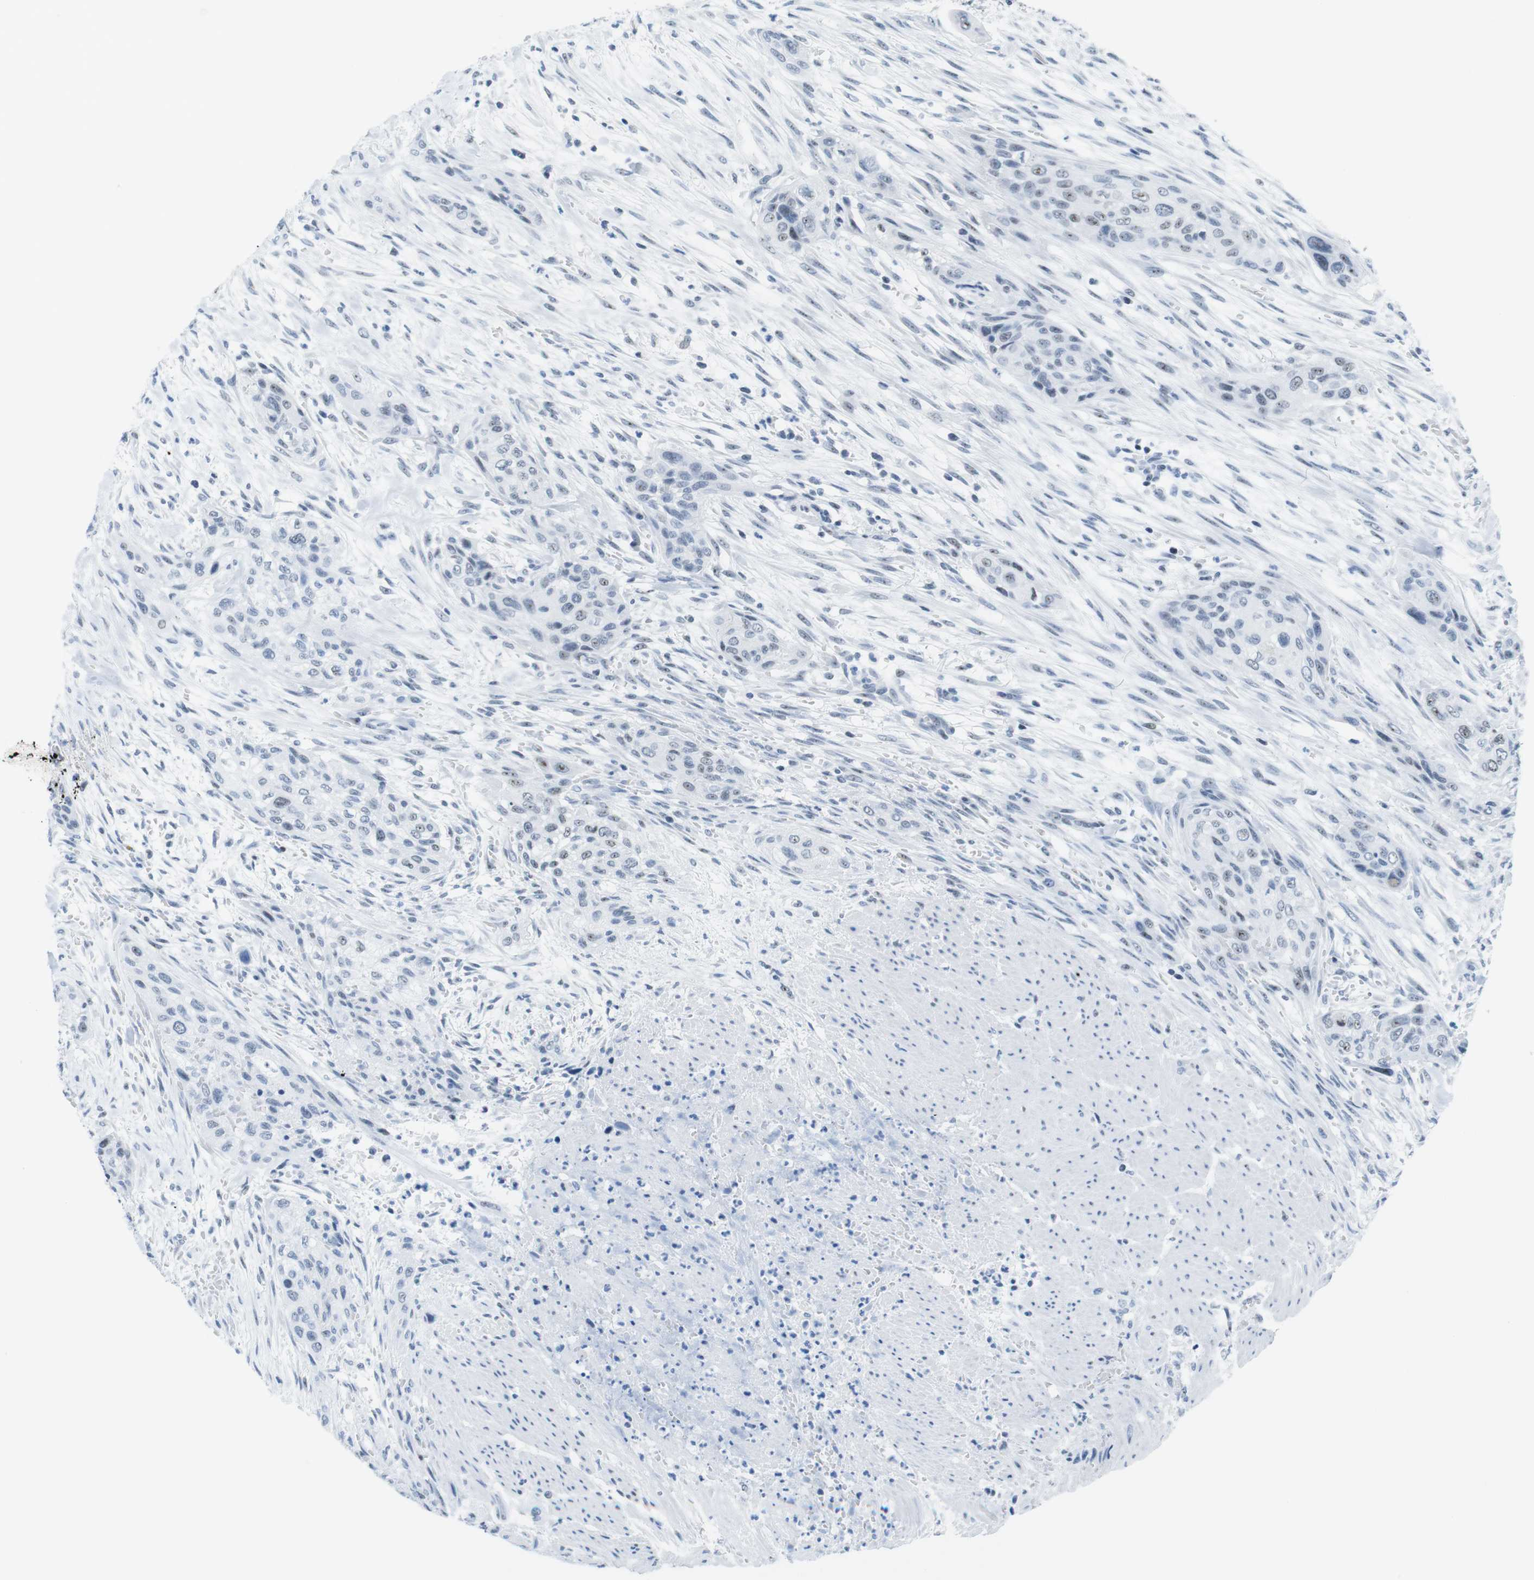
{"staining": {"intensity": "weak", "quantity": "25%-75%", "location": "nuclear"}, "tissue": "urothelial cancer", "cell_type": "Tumor cells", "image_type": "cancer", "snomed": [{"axis": "morphology", "description": "Urothelial carcinoma, High grade"}, {"axis": "topography", "description": "Urinary bladder"}], "caption": "IHC micrograph of neoplastic tissue: urothelial carcinoma (high-grade) stained using immunohistochemistry (IHC) exhibits low levels of weak protein expression localized specifically in the nuclear of tumor cells, appearing as a nuclear brown color.", "gene": "NIFK", "patient": {"sex": "male", "age": 35}}